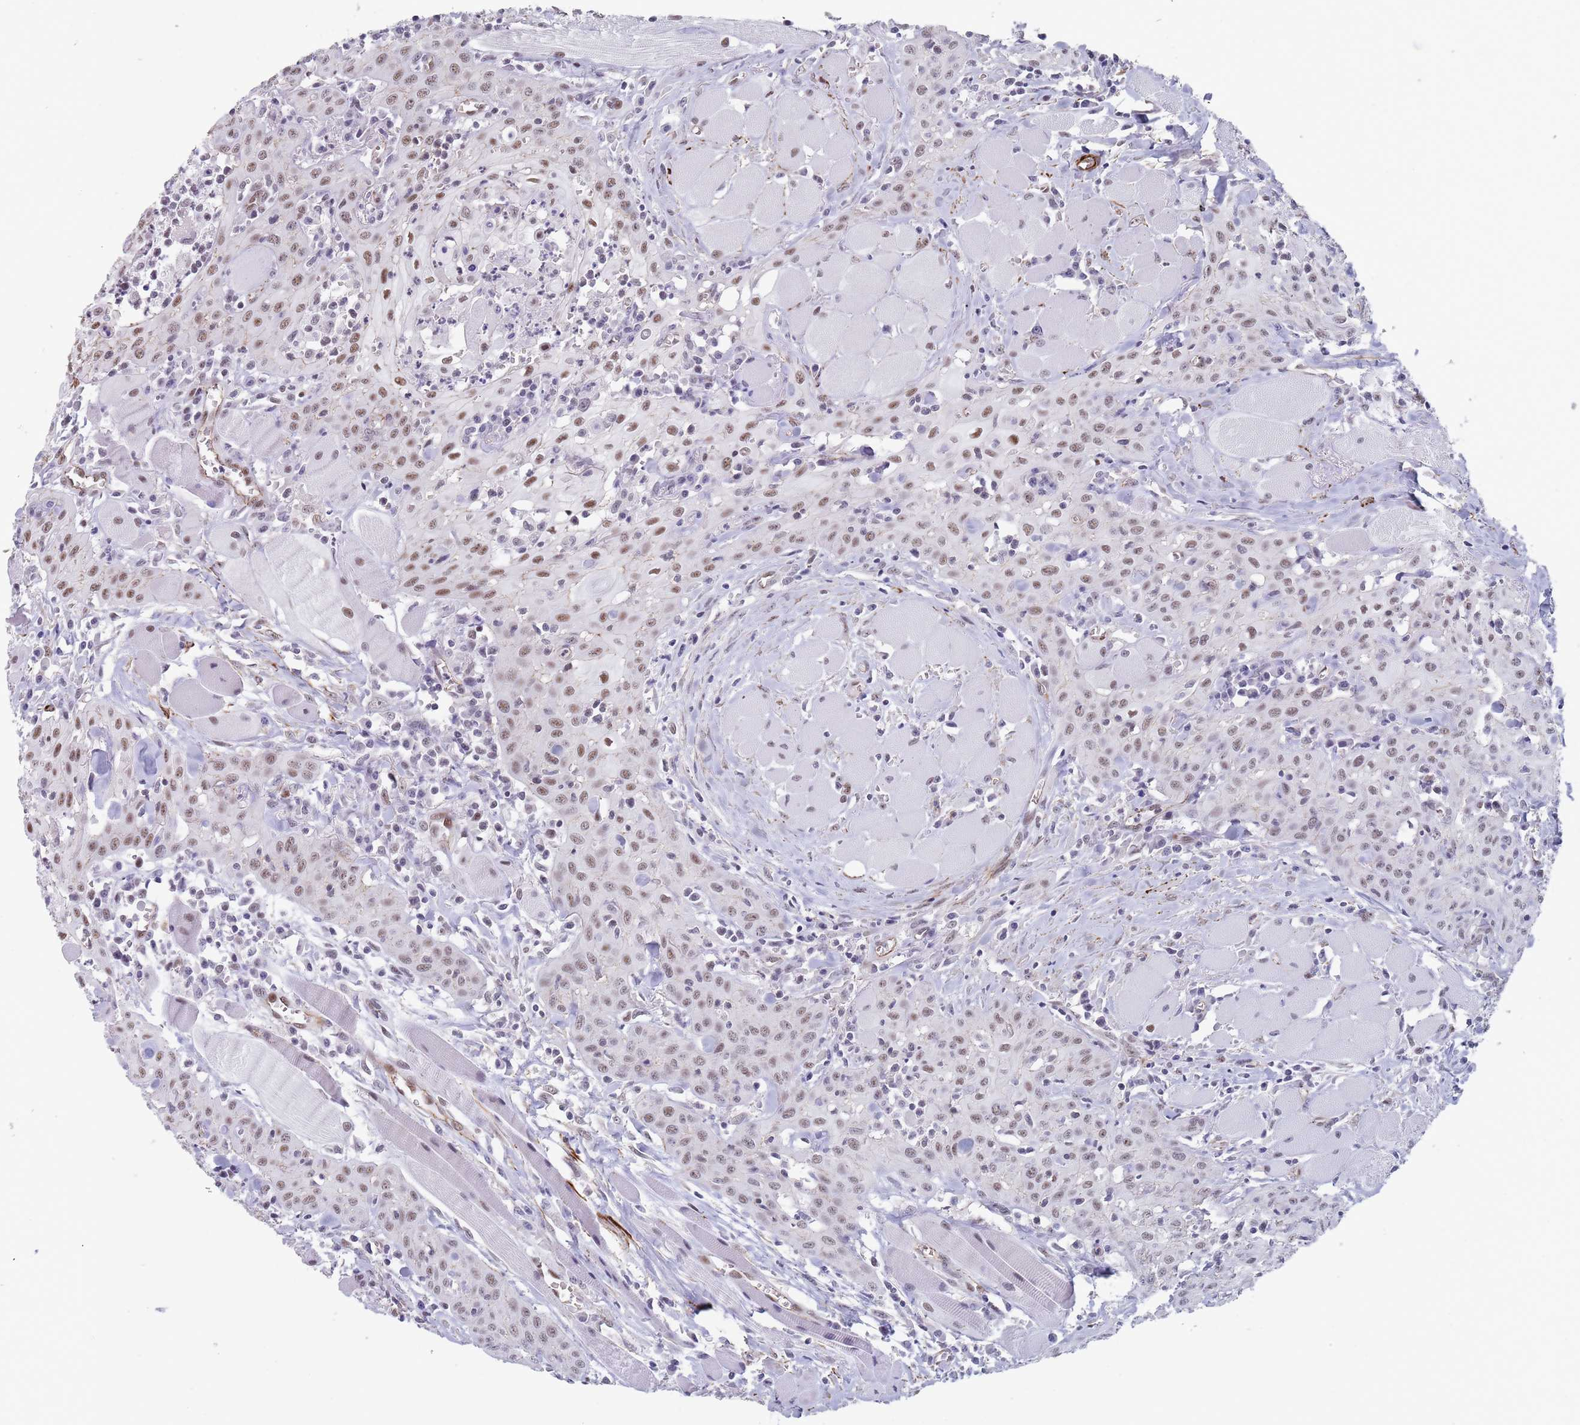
{"staining": {"intensity": "moderate", "quantity": "25%-75%", "location": "nuclear"}, "tissue": "head and neck cancer", "cell_type": "Tumor cells", "image_type": "cancer", "snomed": [{"axis": "morphology", "description": "Squamous cell carcinoma, NOS"}, {"axis": "topography", "description": "Oral tissue"}, {"axis": "topography", "description": "Head-Neck"}], "caption": "Human head and neck cancer (squamous cell carcinoma) stained with a brown dye exhibits moderate nuclear positive staining in about 25%-75% of tumor cells.", "gene": "OR5A2", "patient": {"sex": "female", "age": 70}}